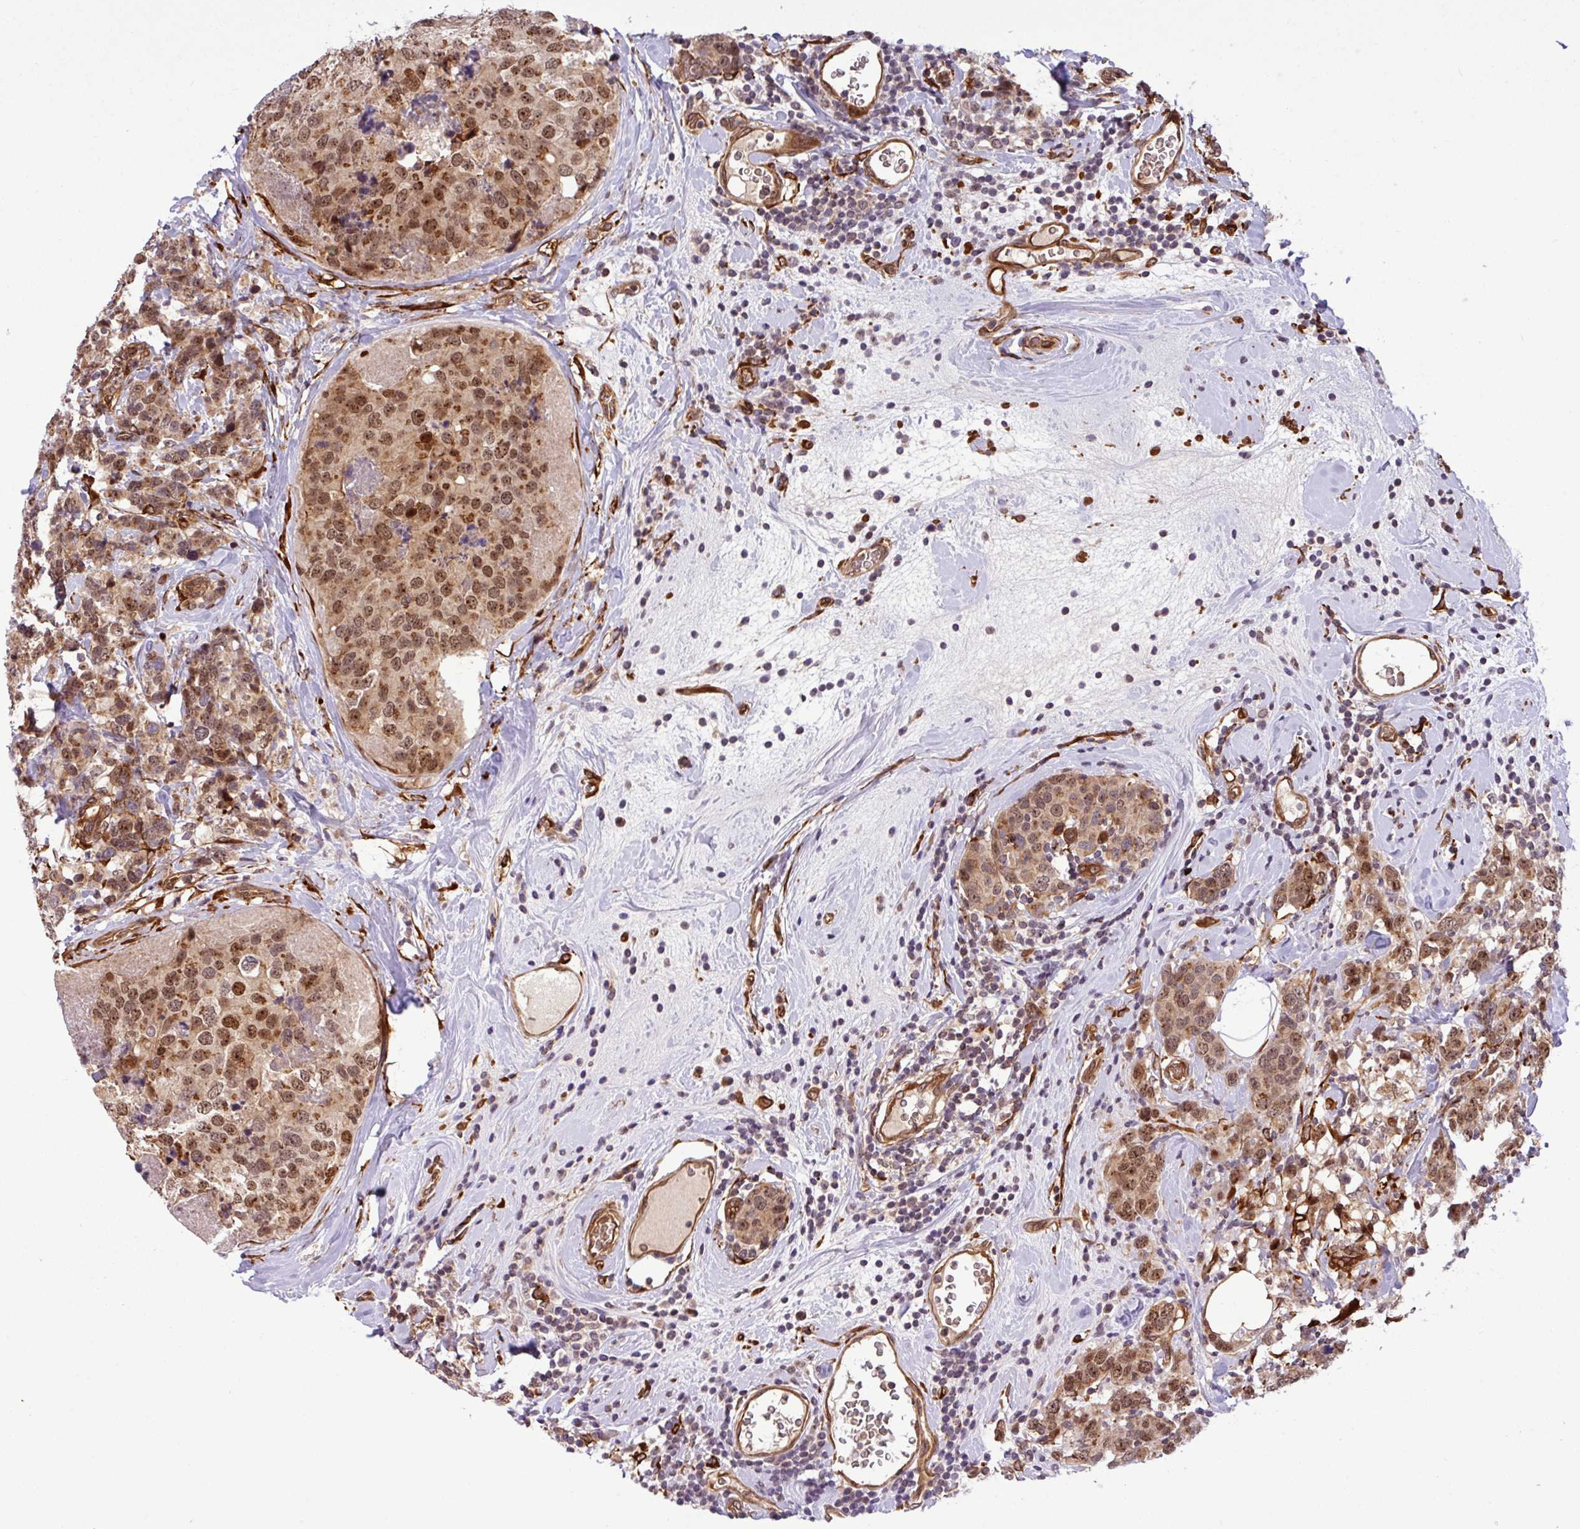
{"staining": {"intensity": "moderate", "quantity": ">75%", "location": "cytoplasmic/membranous,nuclear"}, "tissue": "breast cancer", "cell_type": "Tumor cells", "image_type": "cancer", "snomed": [{"axis": "morphology", "description": "Lobular carcinoma"}, {"axis": "topography", "description": "Breast"}], "caption": "High-power microscopy captured an IHC micrograph of breast cancer (lobular carcinoma), revealing moderate cytoplasmic/membranous and nuclear positivity in approximately >75% of tumor cells. Using DAB (brown) and hematoxylin (blue) stains, captured at high magnification using brightfield microscopy.", "gene": "C7orf50", "patient": {"sex": "female", "age": 59}}